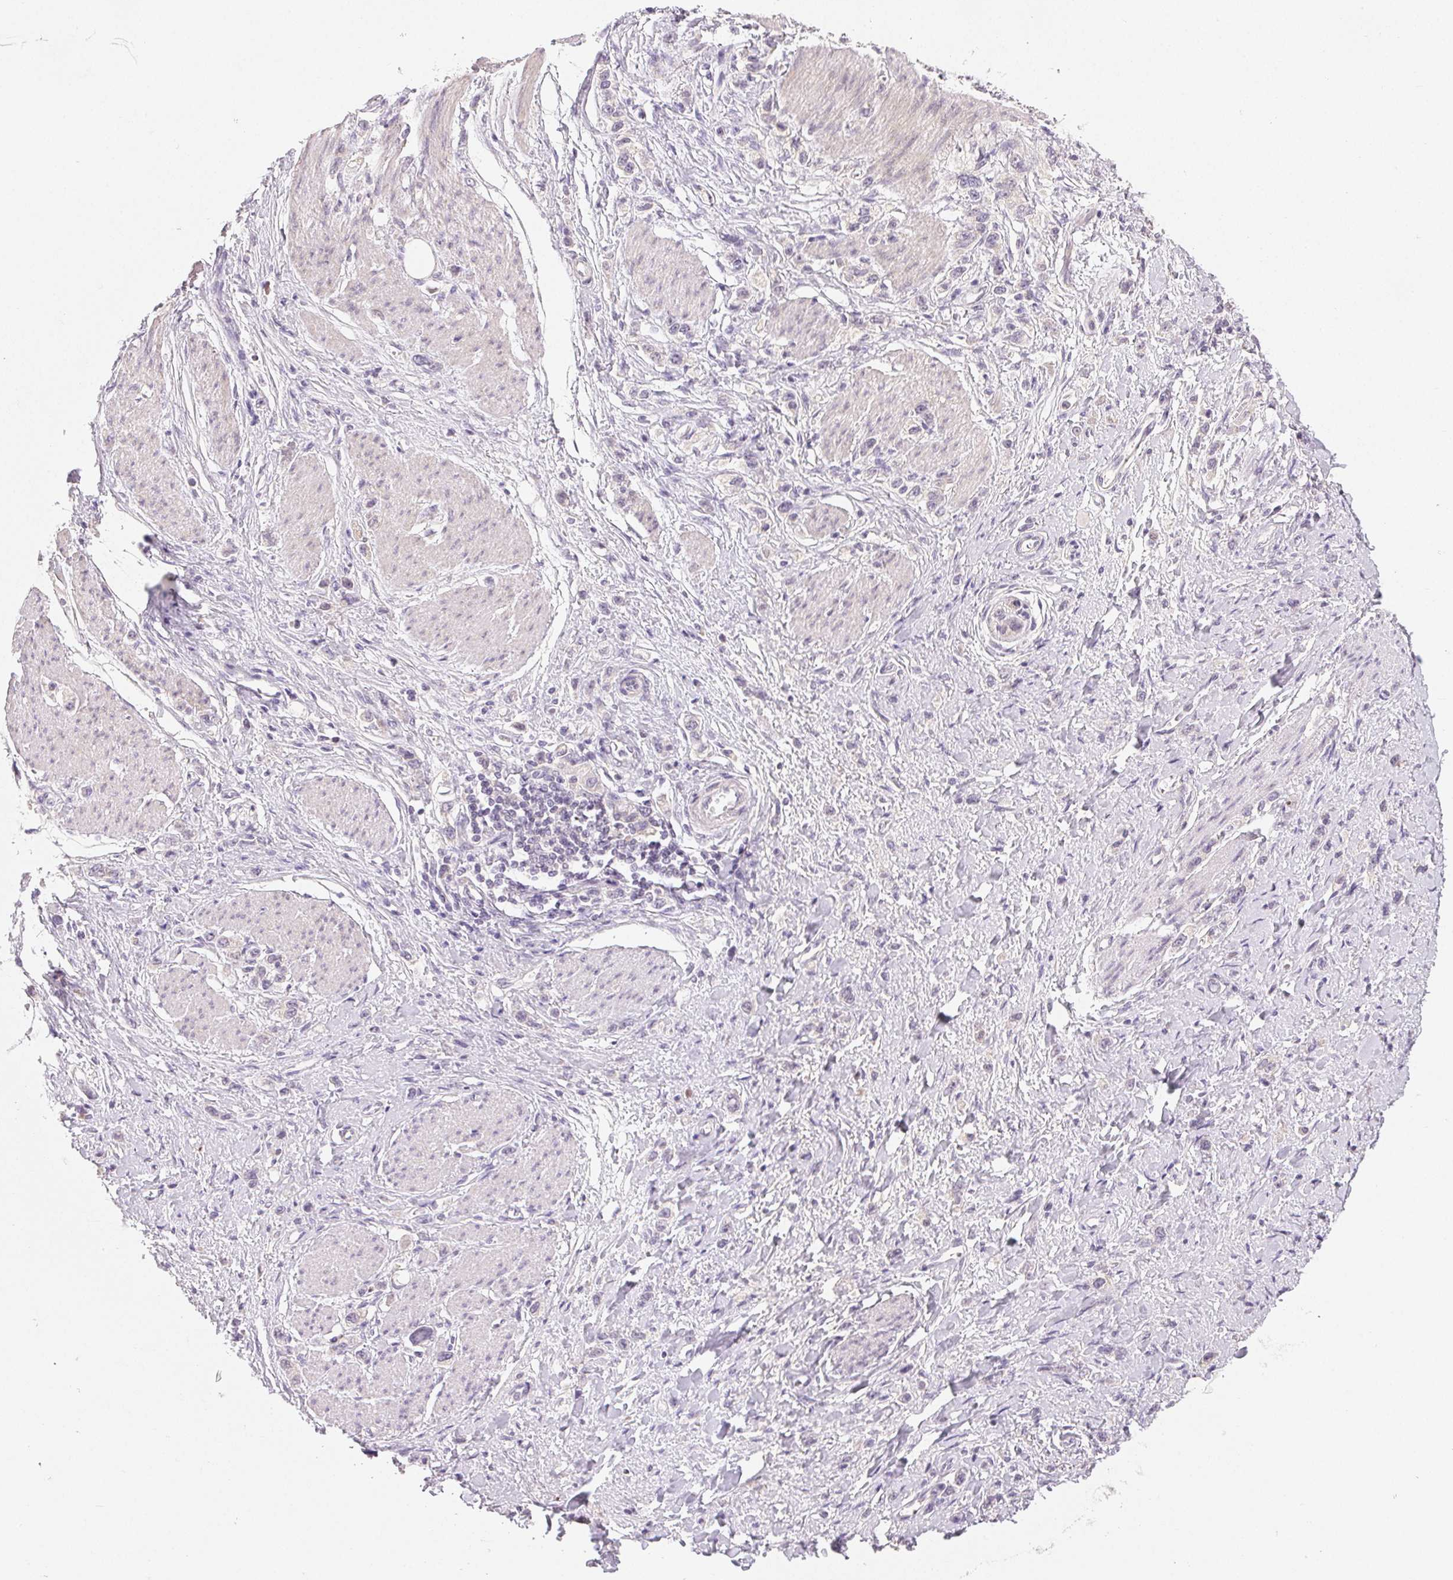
{"staining": {"intensity": "negative", "quantity": "none", "location": "none"}, "tissue": "stomach cancer", "cell_type": "Tumor cells", "image_type": "cancer", "snomed": [{"axis": "morphology", "description": "Adenocarcinoma, NOS"}, {"axis": "topography", "description": "Stomach"}], "caption": "A histopathology image of stomach adenocarcinoma stained for a protein reveals no brown staining in tumor cells. (DAB immunohistochemistry (IHC), high magnification).", "gene": "MYBL1", "patient": {"sex": "female", "age": 65}}